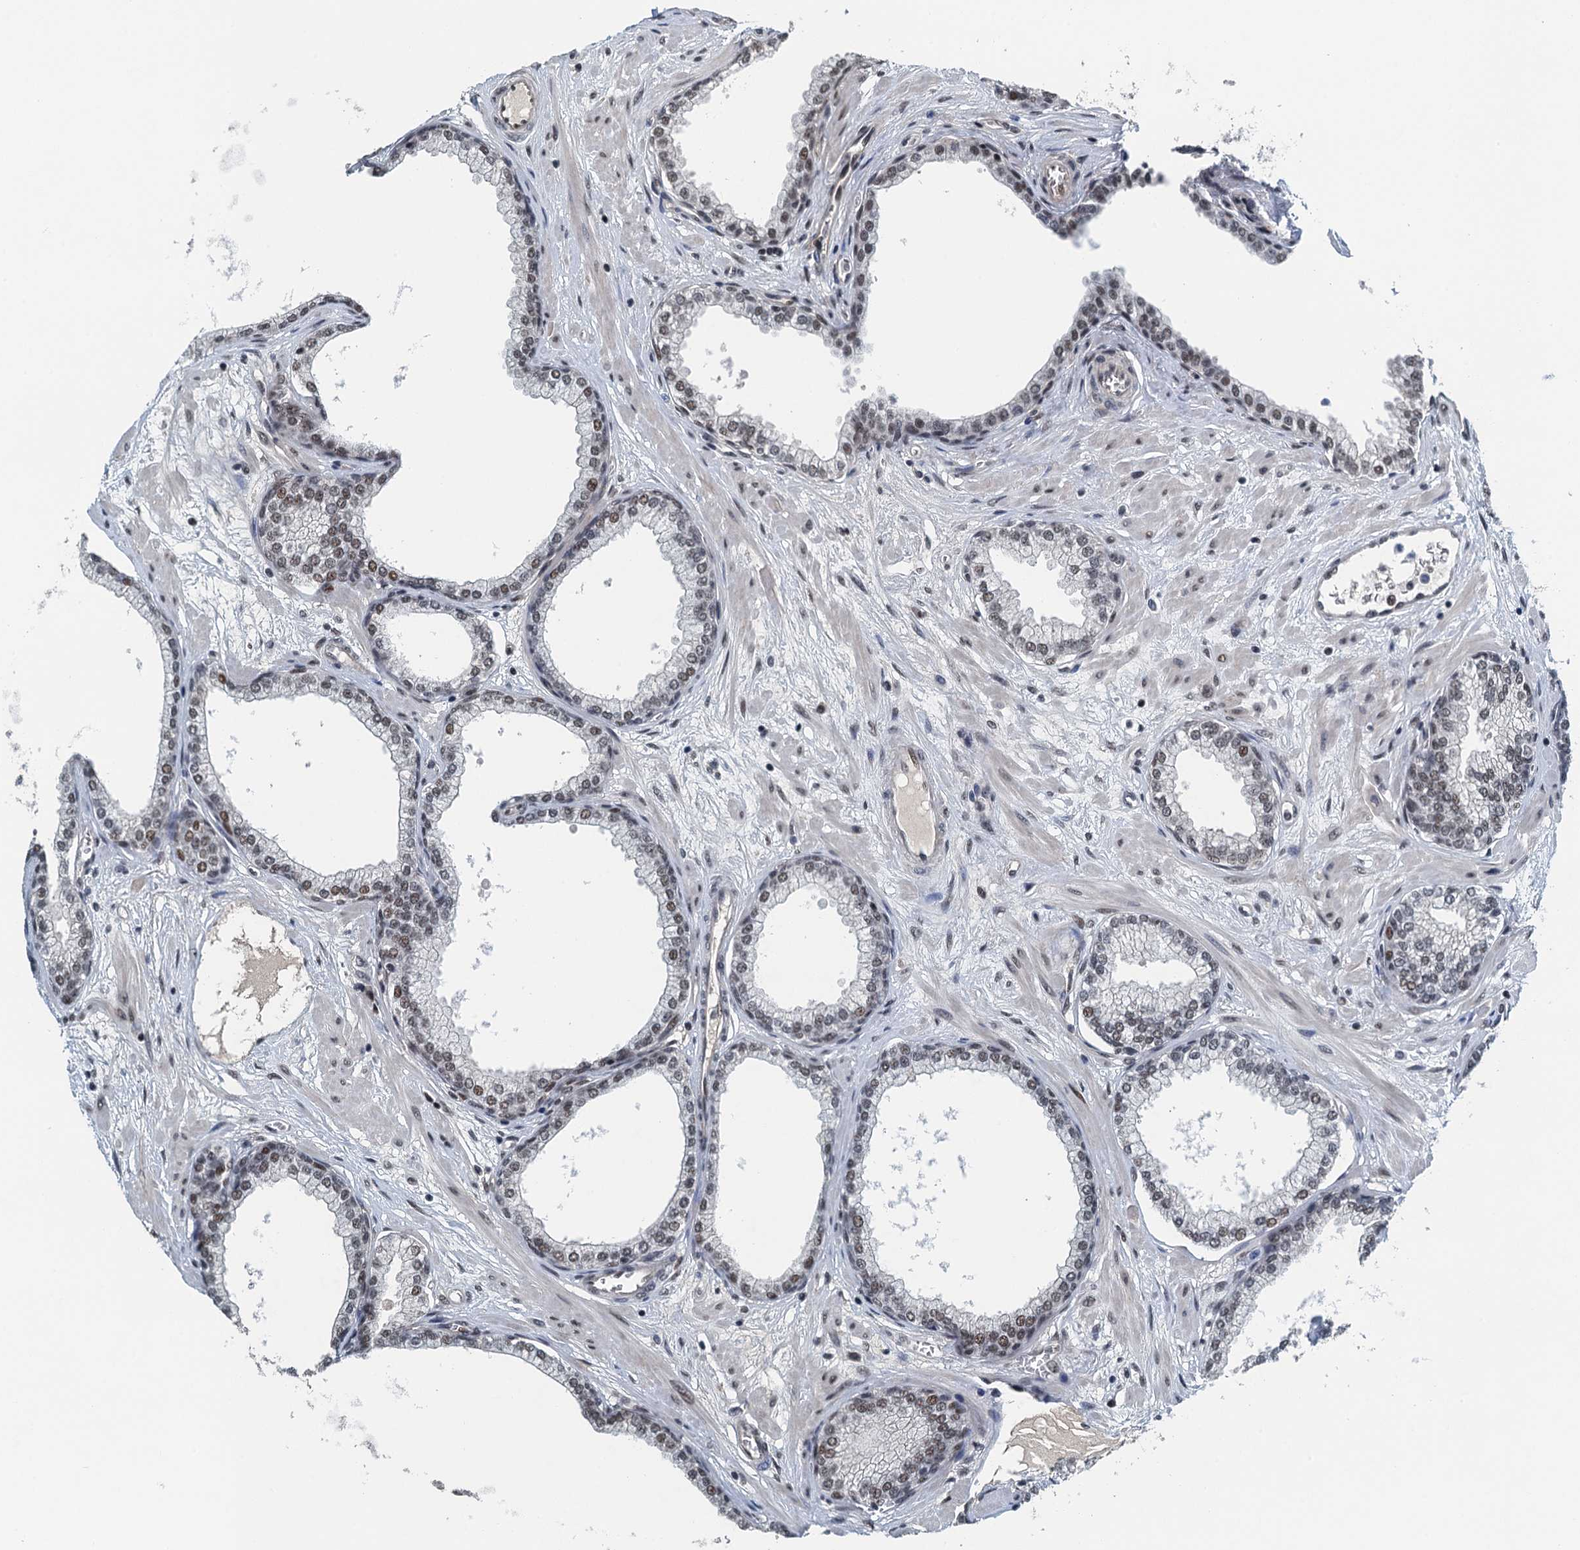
{"staining": {"intensity": "moderate", "quantity": ">75%", "location": "nuclear"}, "tissue": "prostate", "cell_type": "Glandular cells", "image_type": "normal", "snomed": [{"axis": "morphology", "description": "Normal tissue, NOS"}, {"axis": "morphology", "description": "Urothelial carcinoma, Low grade"}, {"axis": "topography", "description": "Urinary bladder"}, {"axis": "topography", "description": "Prostate"}], "caption": "Prostate stained with DAB IHC demonstrates medium levels of moderate nuclear staining in approximately >75% of glandular cells. (Stains: DAB in brown, nuclei in blue, Microscopy: brightfield microscopy at high magnification).", "gene": "MTA3", "patient": {"sex": "male", "age": 60}}